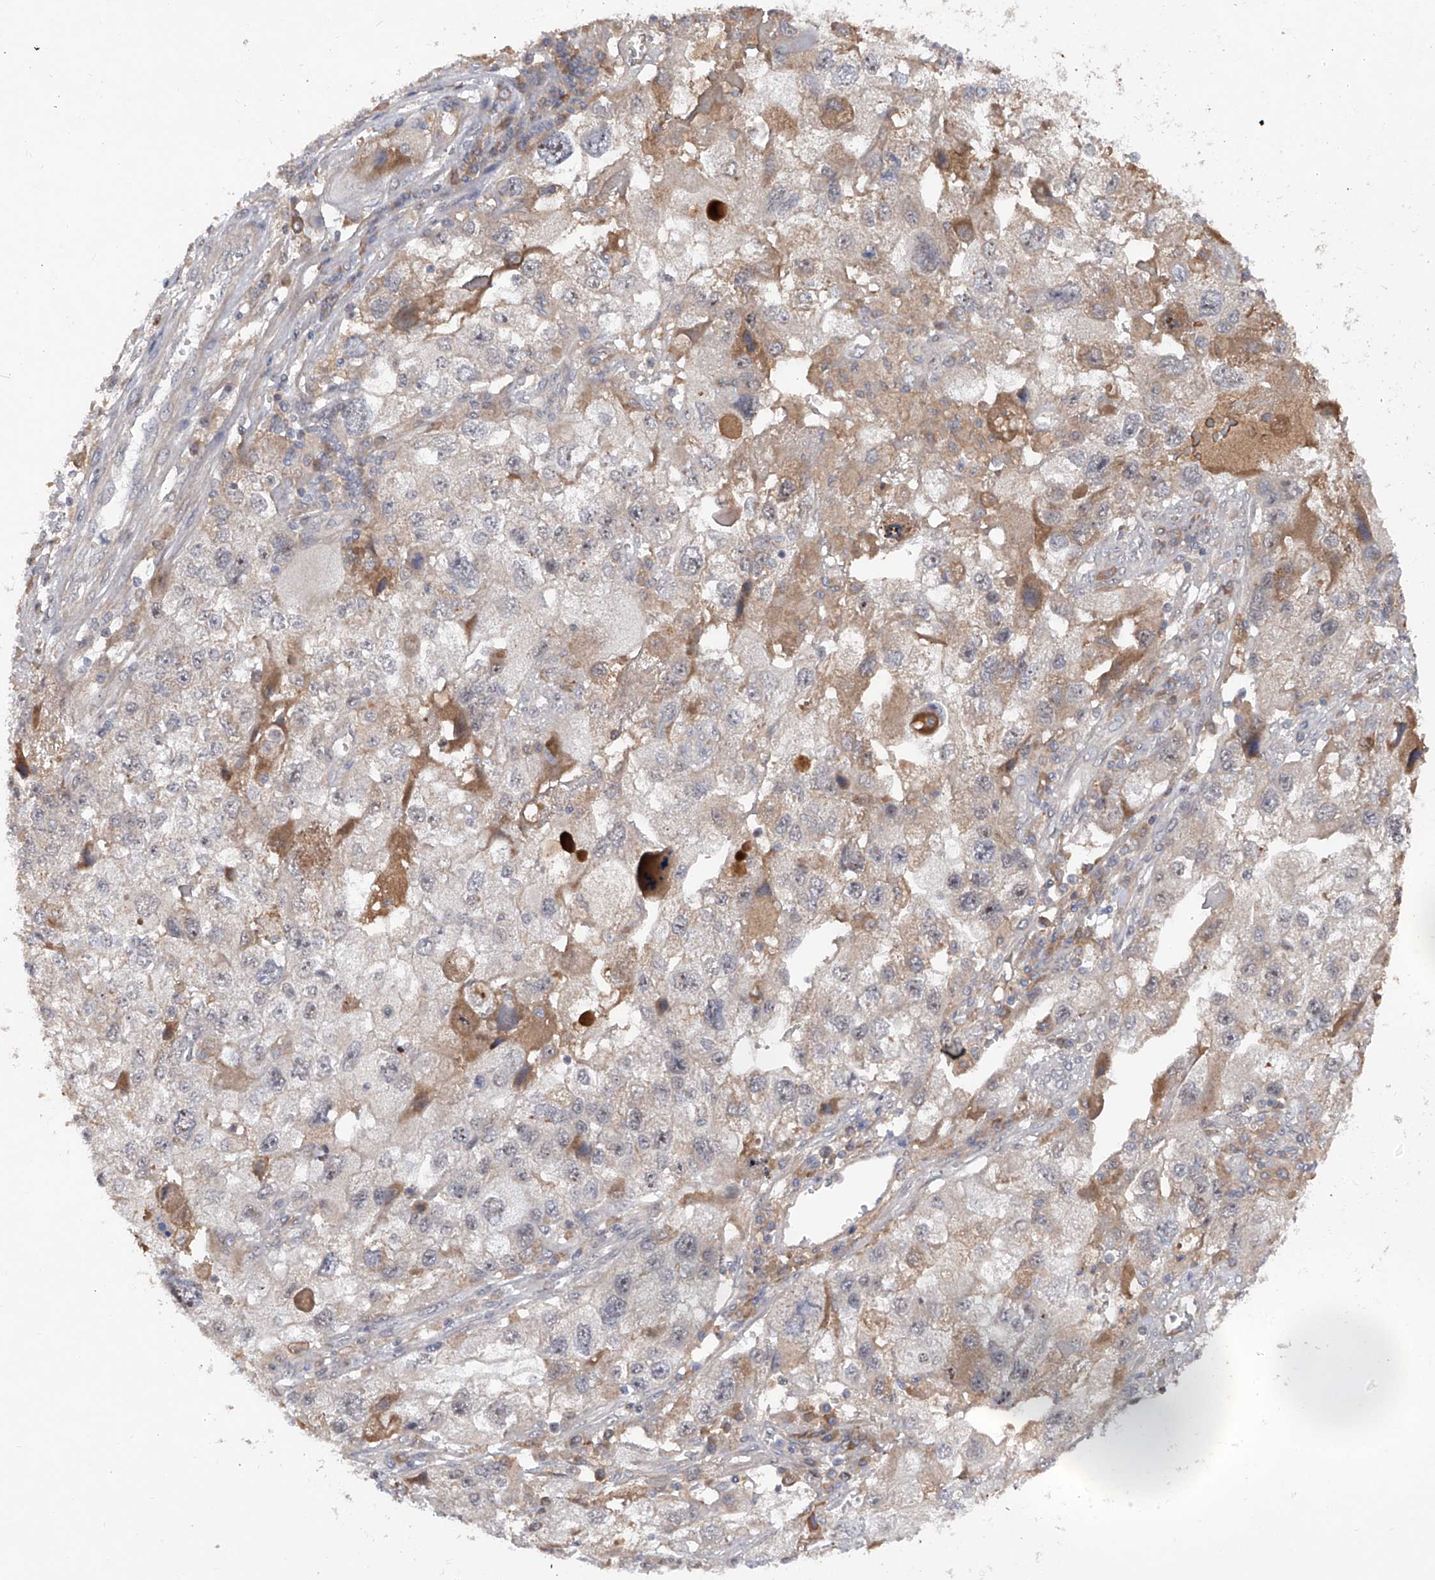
{"staining": {"intensity": "moderate", "quantity": "<25%", "location": "cytoplasmic/membranous"}, "tissue": "endometrial cancer", "cell_type": "Tumor cells", "image_type": "cancer", "snomed": [{"axis": "morphology", "description": "Adenocarcinoma, NOS"}, {"axis": "topography", "description": "Endometrium"}], "caption": "This is a photomicrograph of IHC staining of endometrial cancer, which shows moderate staining in the cytoplasmic/membranous of tumor cells.", "gene": "FAM135A", "patient": {"sex": "female", "age": 49}}